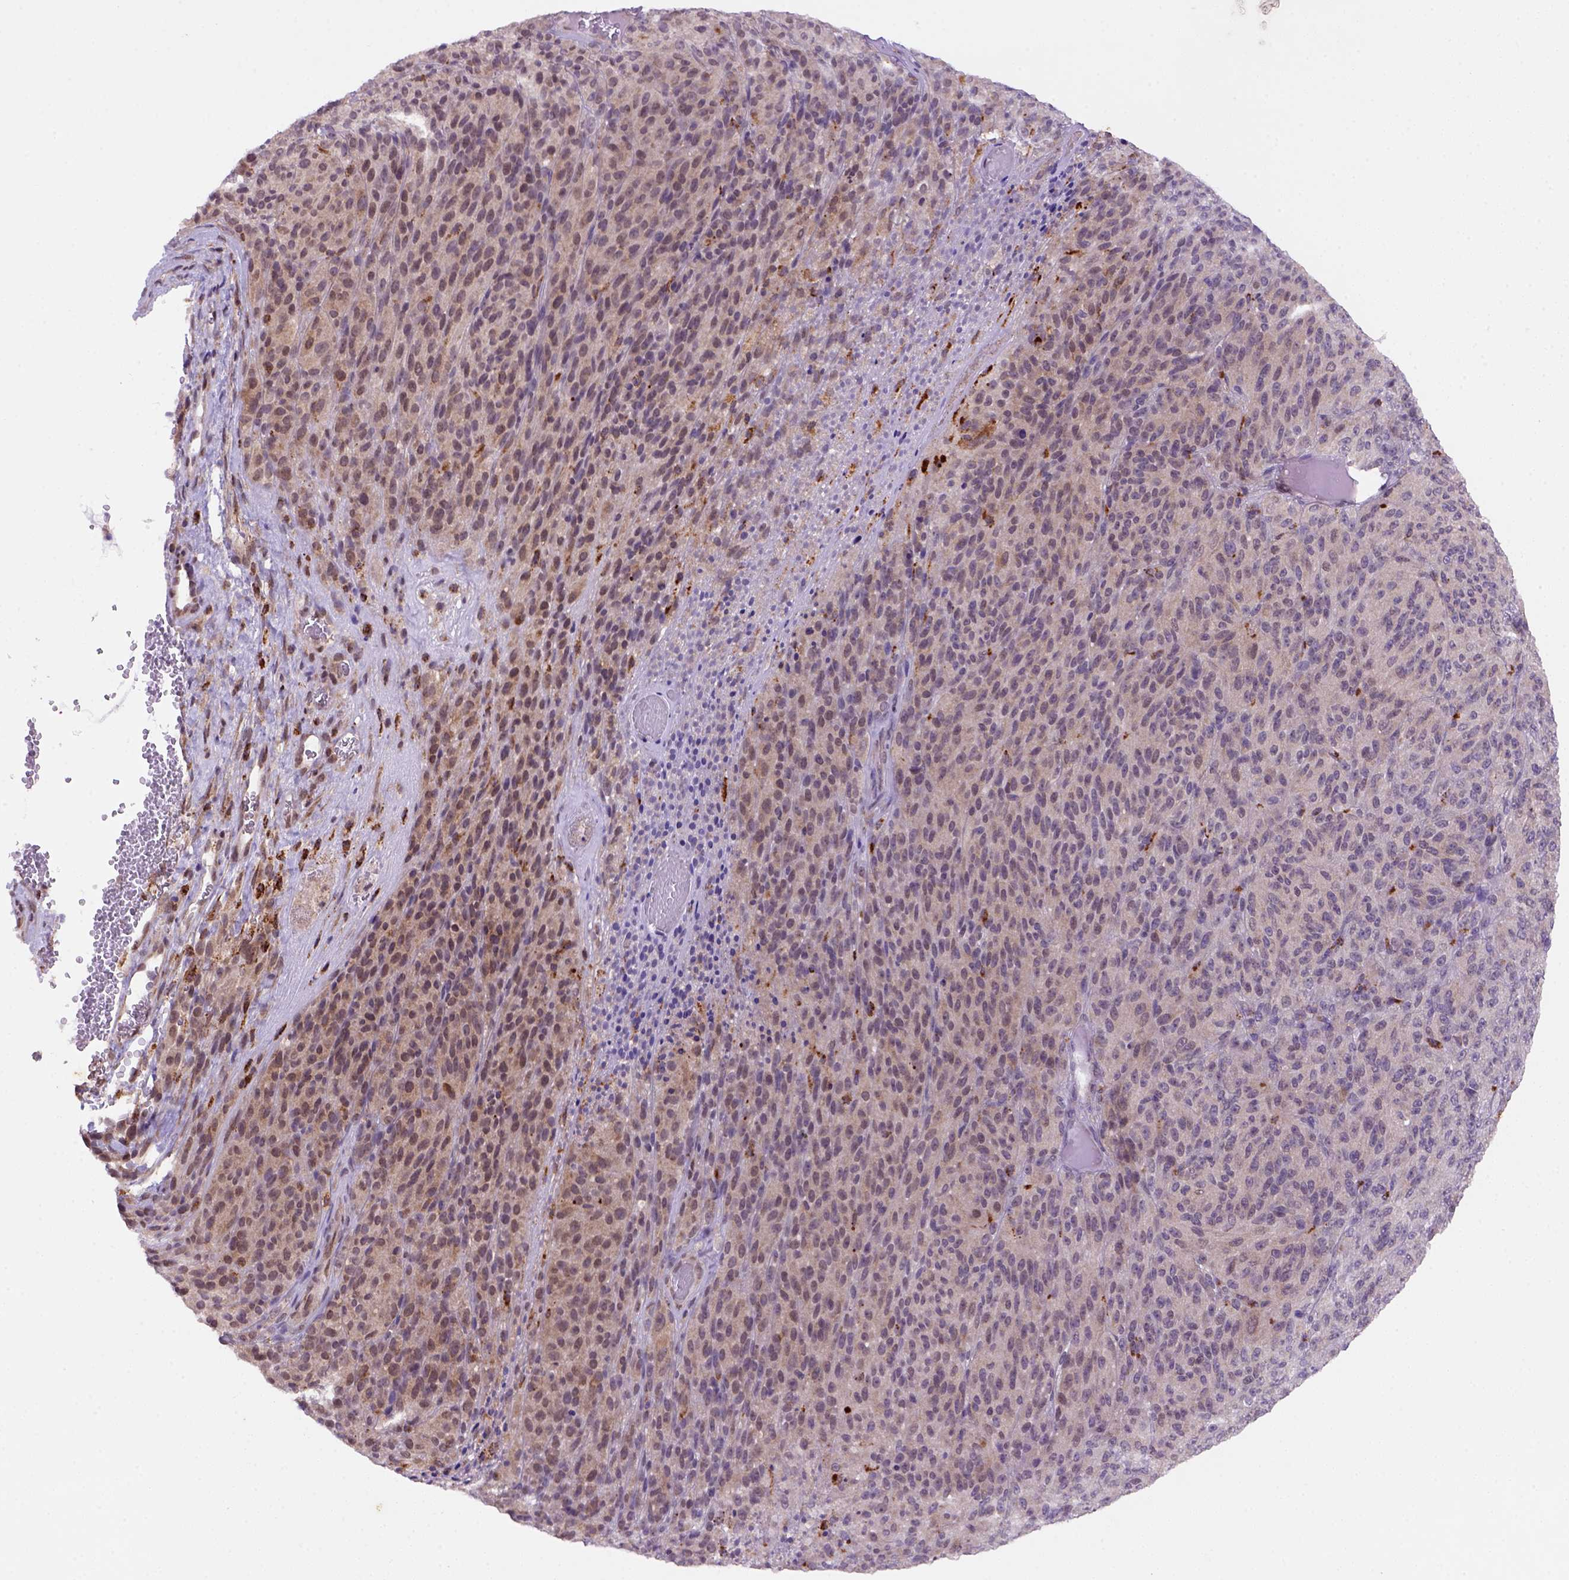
{"staining": {"intensity": "moderate", "quantity": "<25%", "location": "cytoplasmic/membranous"}, "tissue": "melanoma", "cell_type": "Tumor cells", "image_type": "cancer", "snomed": [{"axis": "morphology", "description": "Malignant melanoma, Metastatic site"}, {"axis": "topography", "description": "Brain"}], "caption": "The immunohistochemical stain highlights moderate cytoplasmic/membranous expression in tumor cells of malignant melanoma (metastatic site) tissue.", "gene": "FZD7", "patient": {"sex": "female", "age": 56}}